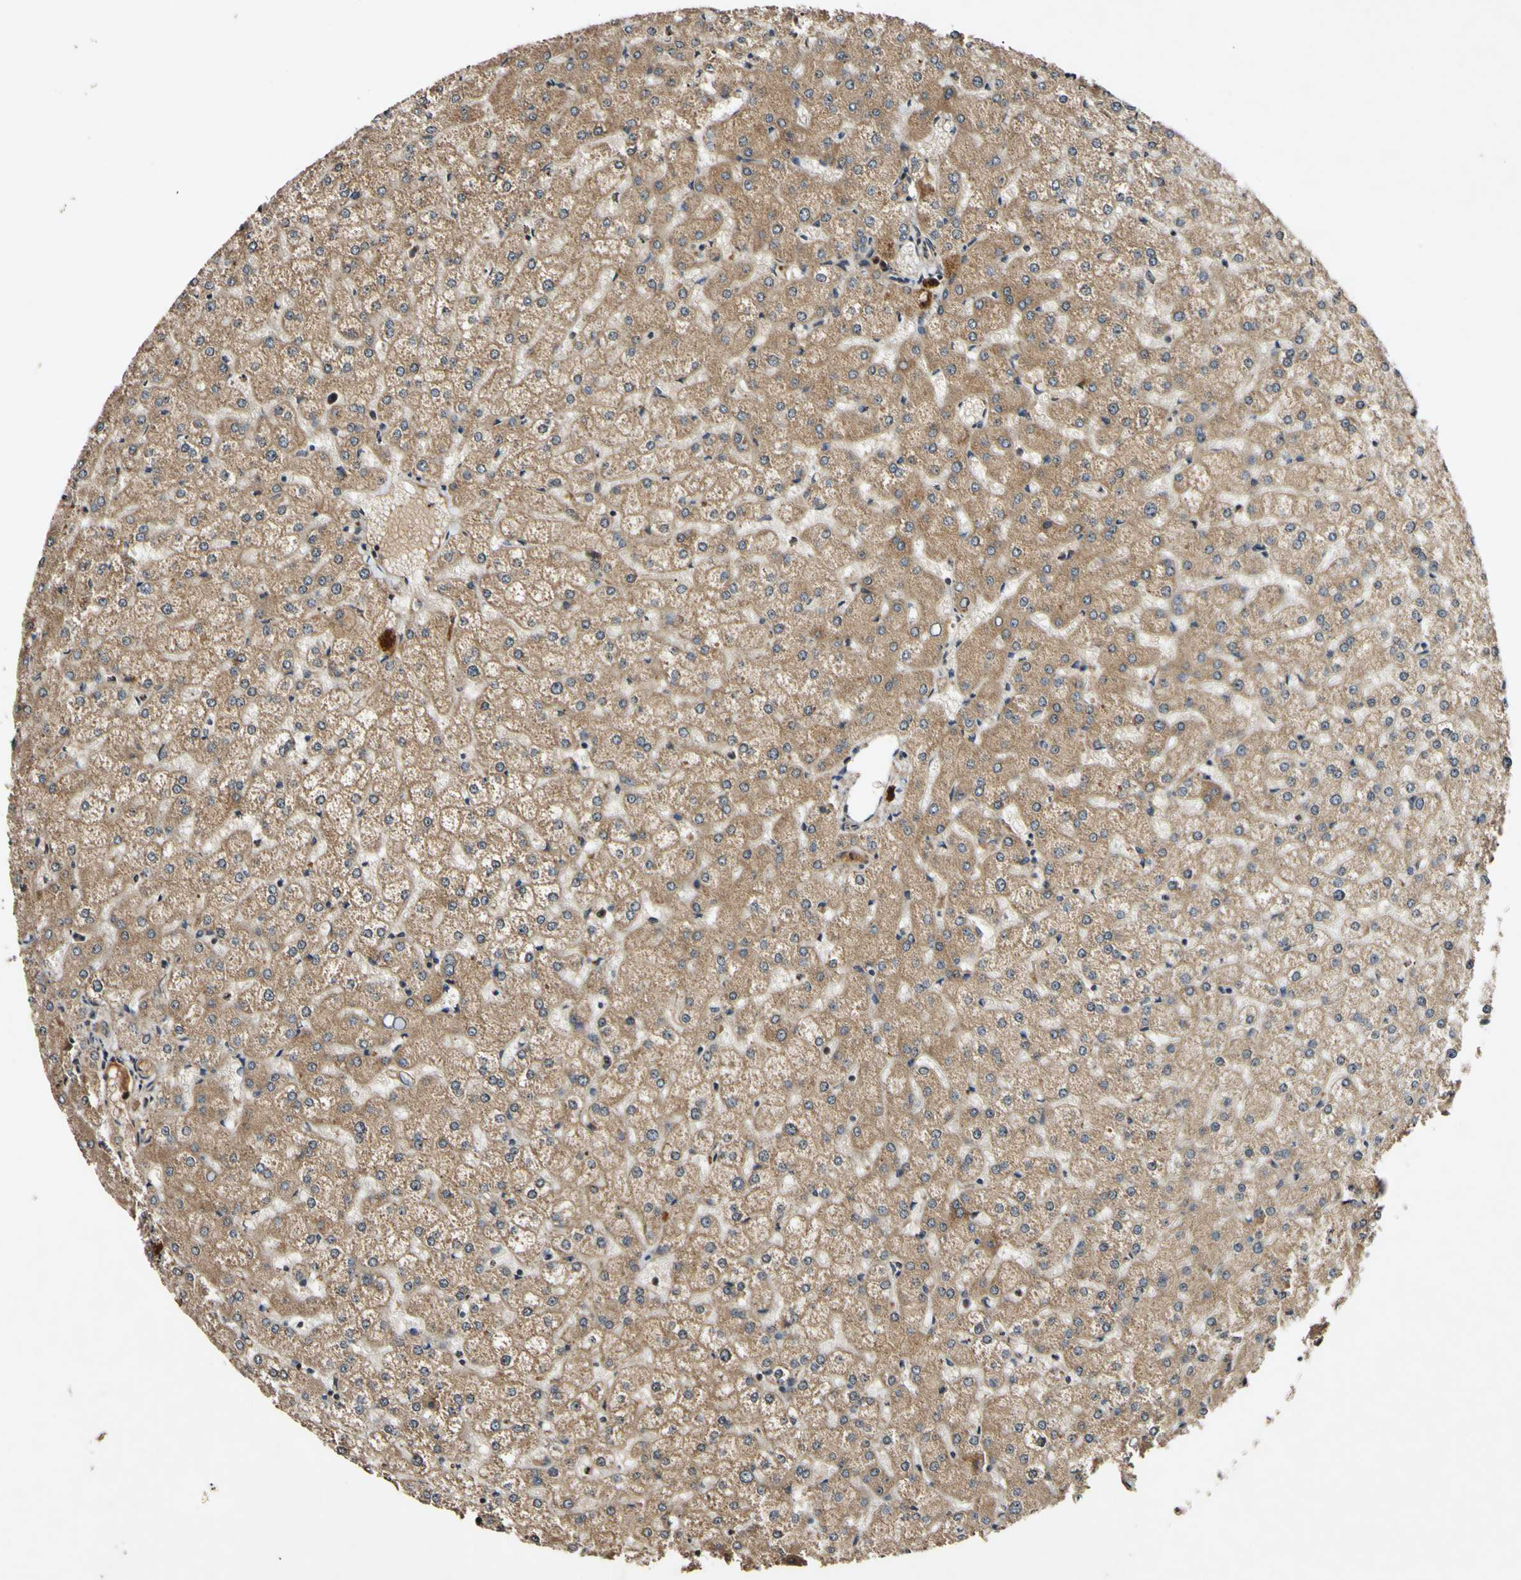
{"staining": {"intensity": "weak", "quantity": ">75%", "location": "cytoplasmic/membranous"}, "tissue": "liver", "cell_type": "Cholangiocytes", "image_type": "normal", "snomed": [{"axis": "morphology", "description": "Normal tissue, NOS"}, {"axis": "topography", "description": "Liver"}], "caption": "Liver stained with DAB immunohistochemistry demonstrates low levels of weak cytoplasmic/membranous expression in about >75% of cholangiocytes. The staining was performed using DAB (3,3'-diaminobenzidine) to visualize the protein expression in brown, while the nuclei were stained in blue with hematoxylin (Magnification: 20x).", "gene": "PLAT", "patient": {"sex": "female", "age": 32}}